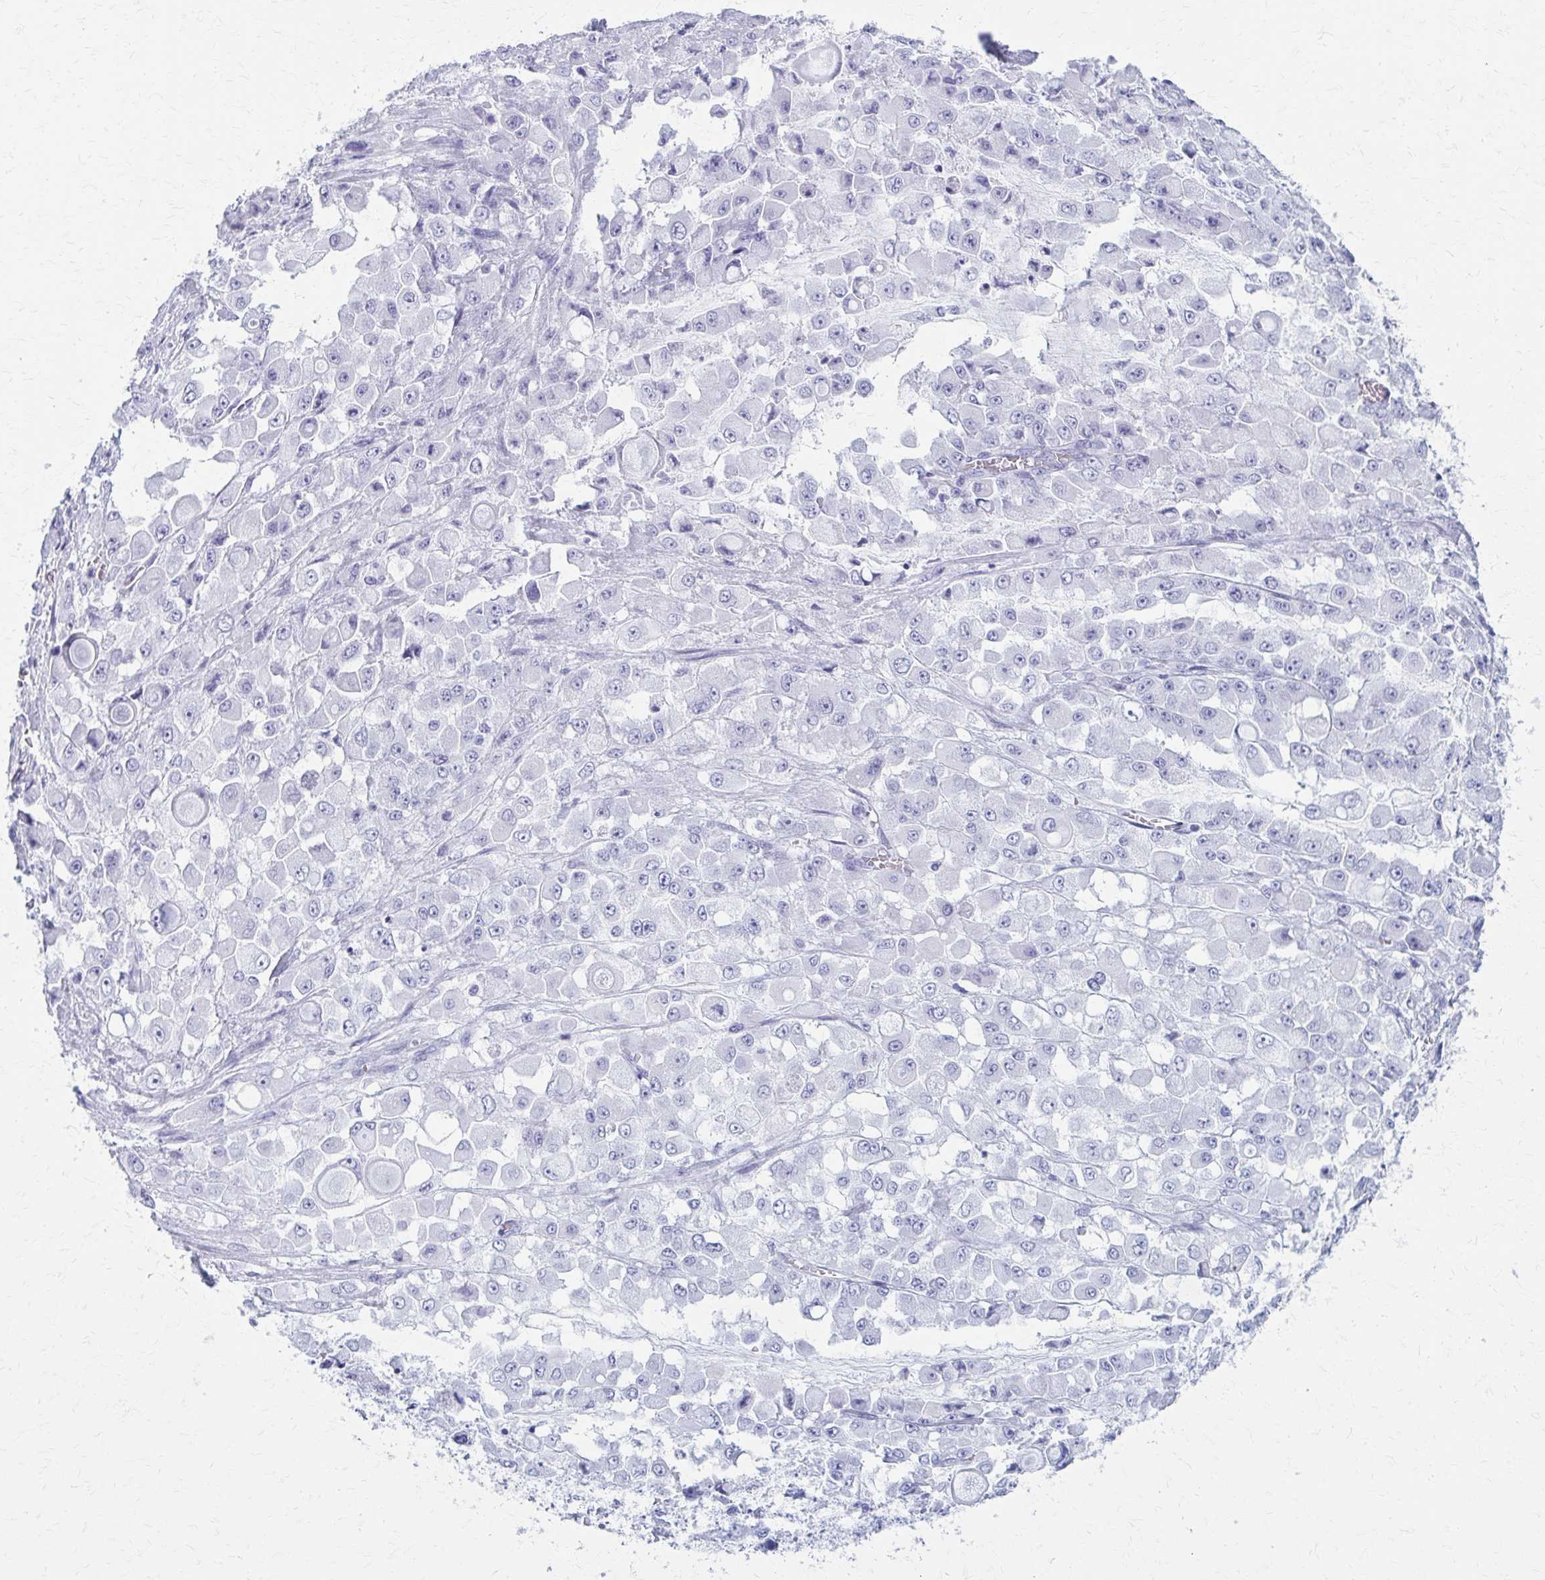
{"staining": {"intensity": "negative", "quantity": "none", "location": "none"}, "tissue": "stomach cancer", "cell_type": "Tumor cells", "image_type": "cancer", "snomed": [{"axis": "morphology", "description": "Adenocarcinoma, NOS"}, {"axis": "topography", "description": "Stomach"}], "caption": "Stomach adenocarcinoma was stained to show a protein in brown. There is no significant positivity in tumor cells.", "gene": "CELF5", "patient": {"sex": "female", "age": 76}}